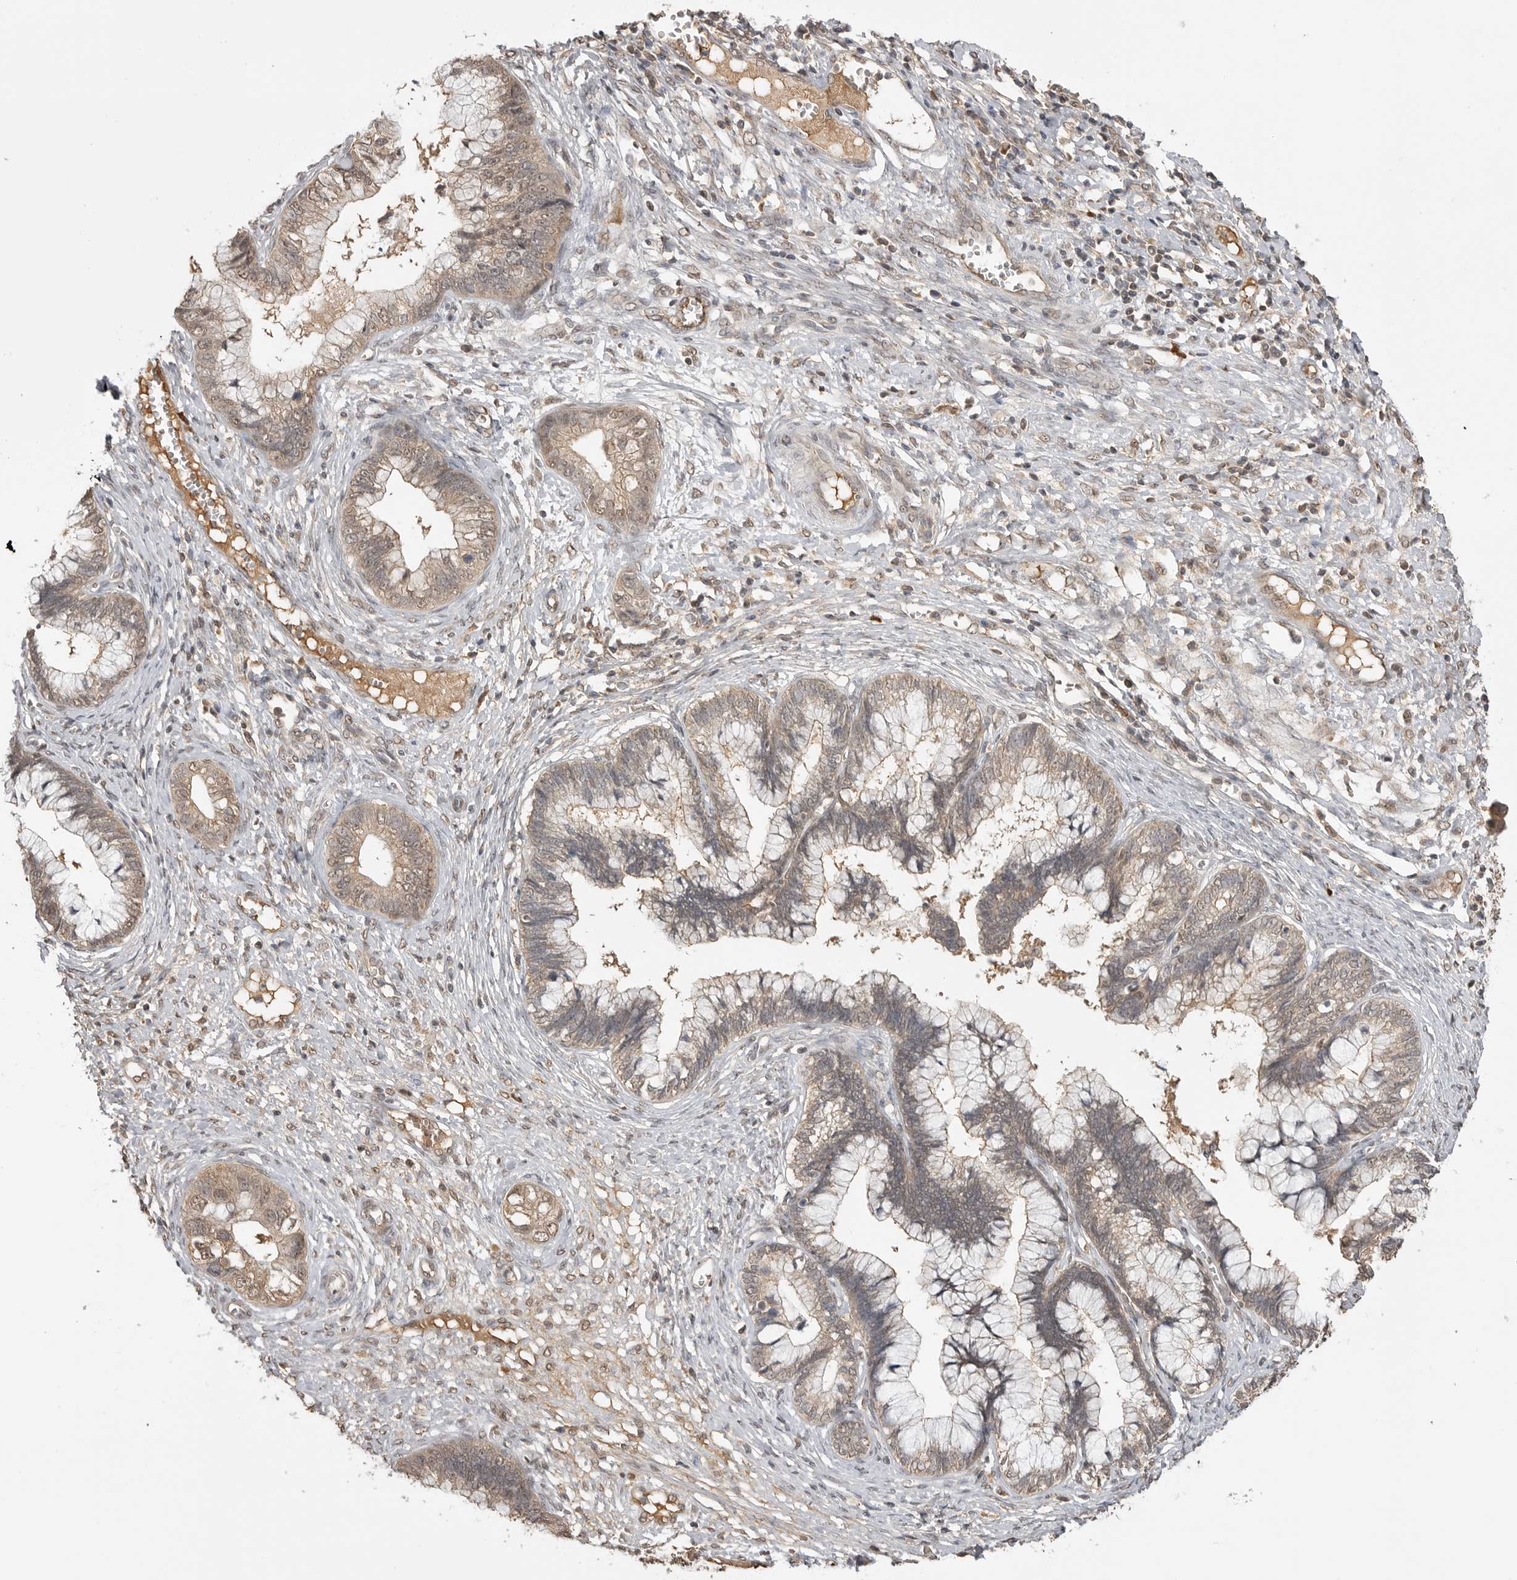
{"staining": {"intensity": "weak", "quantity": "25%-75%", "location": "cytoplasmic/membranous,nuclear"}, "tissue": "cervical cancer", "cell_type": "Tumor cells", "image_type": "cancer", "snomed": [{"axis": "morphology", "description": "Adenocarcinoma, NOS"}, {"axis": "topography", "description": "Cervix"}], "caption": "DAB (3,3'-diaminobenzidine) immunohistochemical staining of human cervical cancer displays weak cytoplasmic/membranous and nuclear protein staining in approximately 25%-75% of tumor cells.", "gene": "ASPSCR1", "patient": {"sex": "female", "age": 44}}